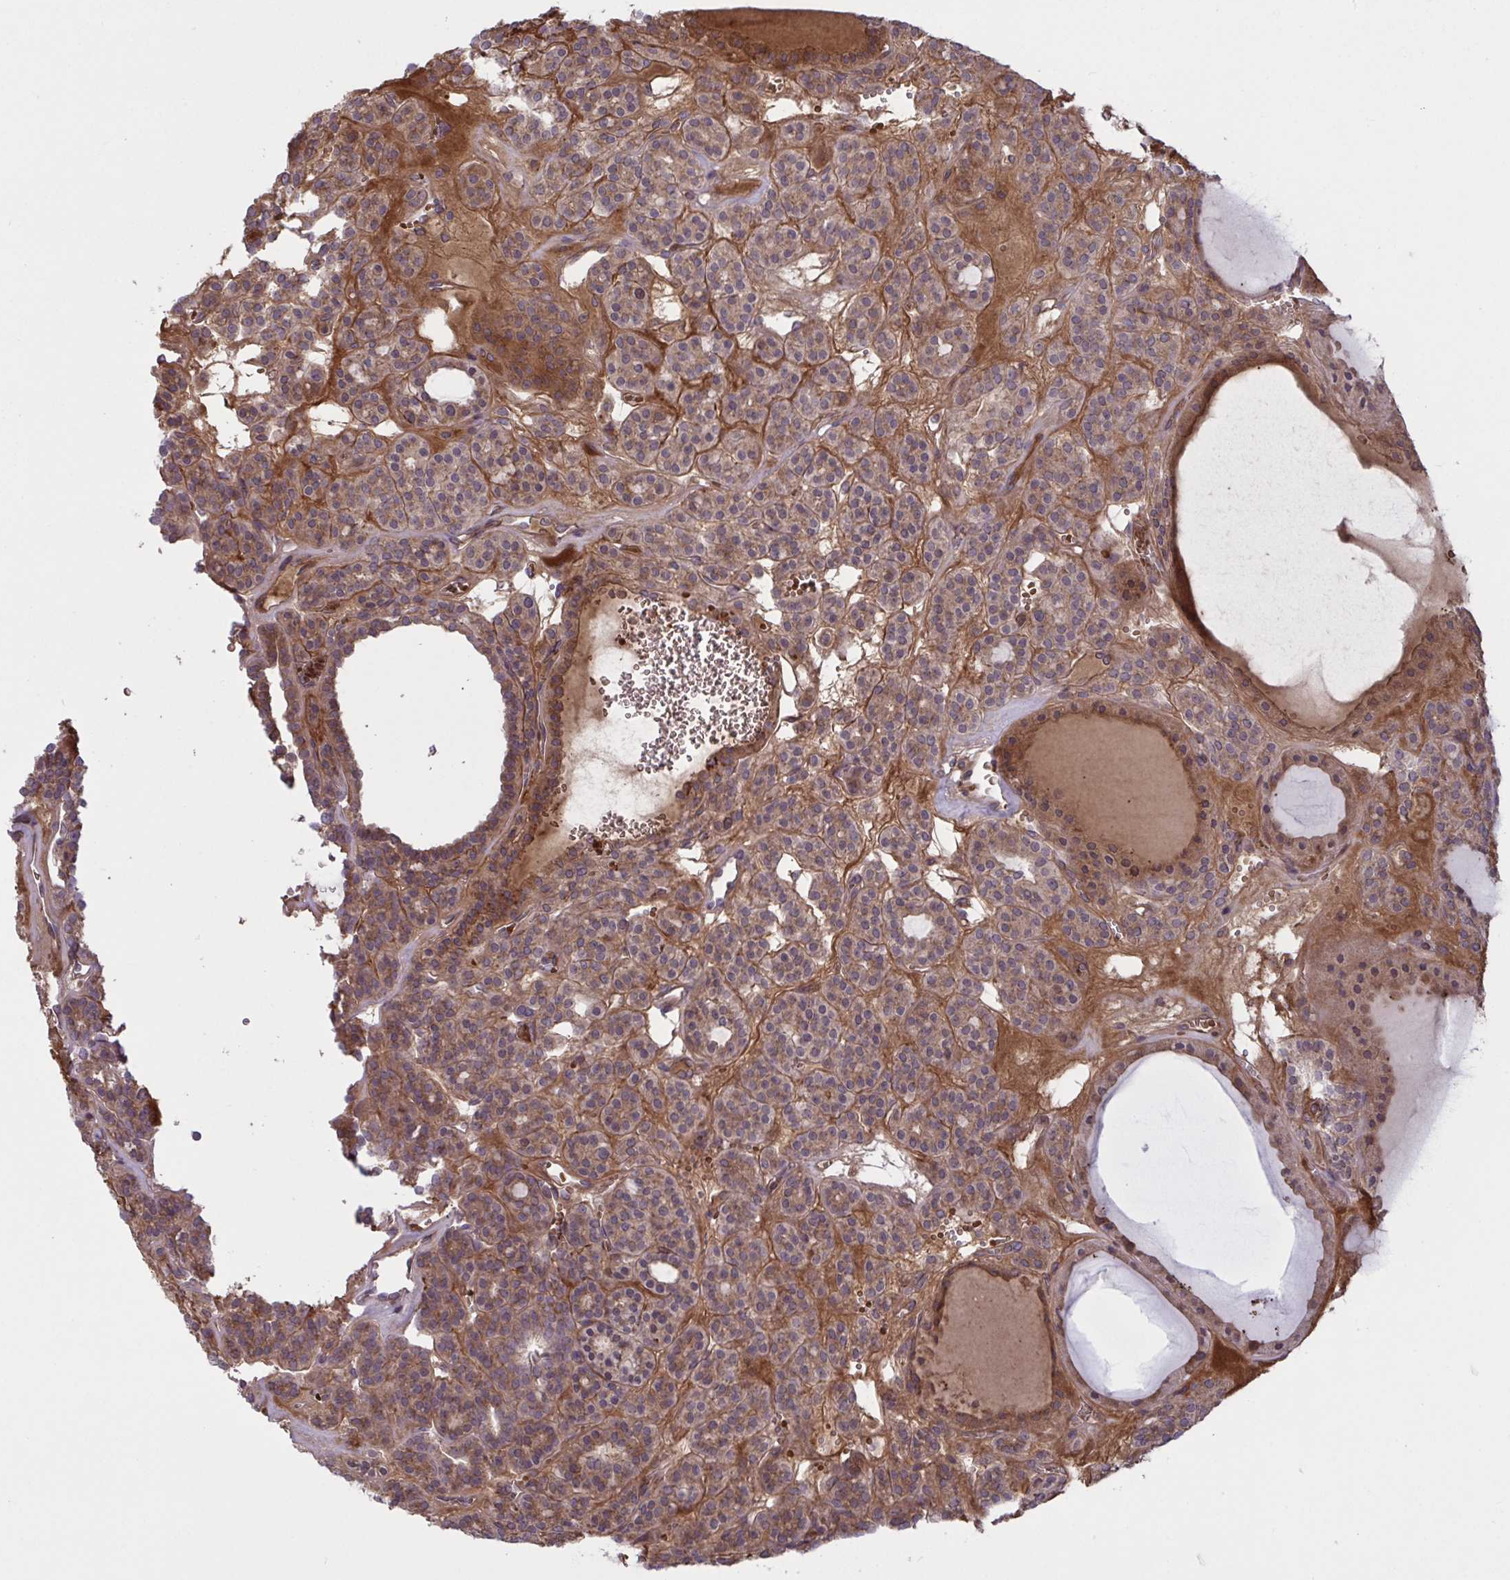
{"staining": {"intensity": "weak", "quantity": ">75%", "location": "cytoplasmic/membranous"}, "tissue": "thyroid cancer", "cell_type": "Tumor cells", "image_type": "cancer", "snomed": [{"axis": "morphology", "description": "Follicular adenoma carcinoma, NOS"}, {"axis": "topography", "description": "Thyroid gland"}], "caption": "Approximately >75% of tumor cells in human thyroid cancer (follicular adenoma carcinoma) reveal weak cytoplasmic/membranous protein staining as visualized by brown immunohistochemical staining.", "gene": "IL1R1", "patient": {"sex": "female", "age": 63}}